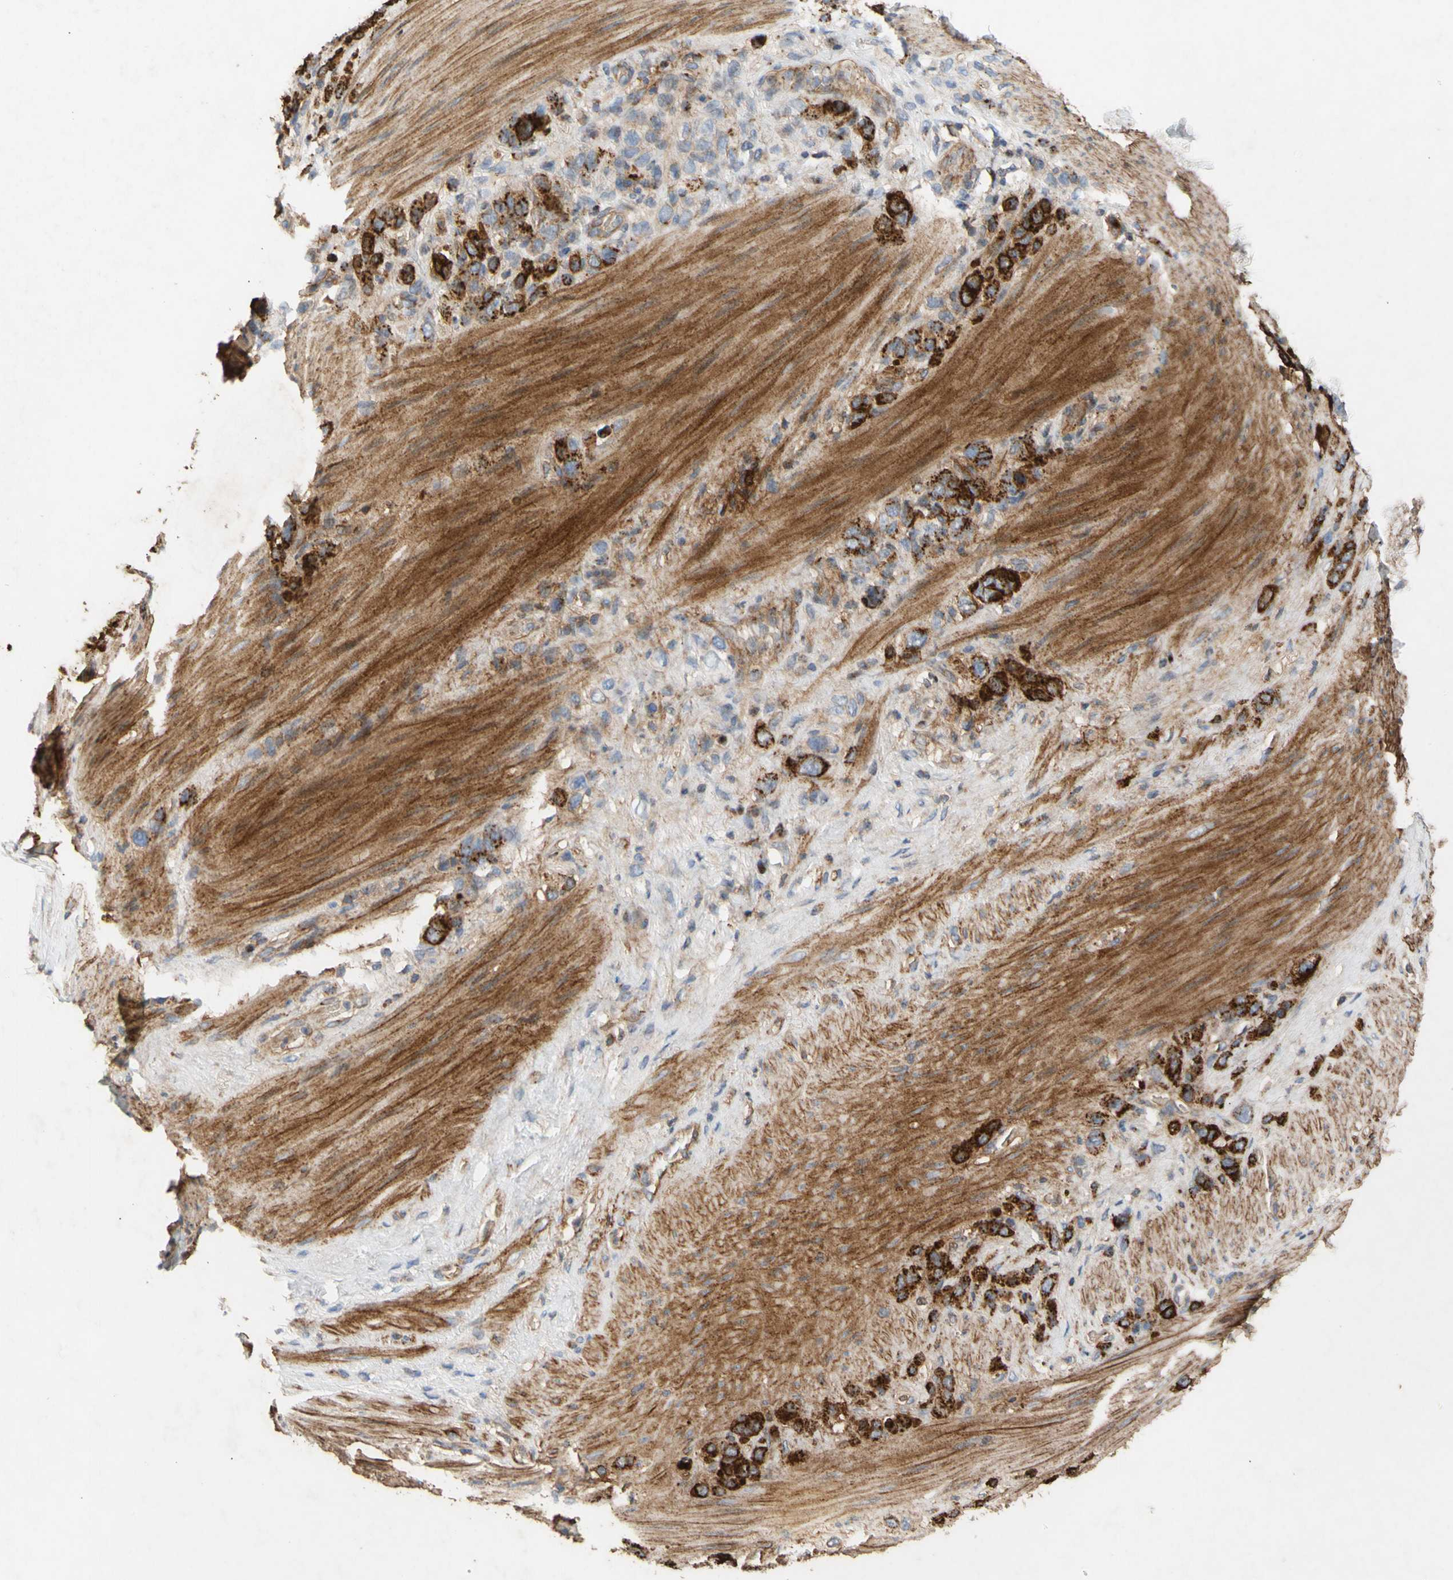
{"staining": {"intensity": "strong", "quantity": "25%-75%", "location": "cytoplasmic/membranous"}, "tissue": "stomach cancer", "cell_type": "Tumor cells", "image_type": "cancer", "snomed": [{"axis": "morphology", "description": "Adenocarcinoma, NOS"}, {"axis": "morphology", "description": "Adenocarcinoma, High grade"}, {"axis": "topography", "description": "Stomach, upper"}, {"axis": "topography", "description": "Stomach, lower"}], "caption": "A photomicrograph showing strong cytoplasmic/membranous staining in about 25%-75% of tumor cells in adenocarcinoma (stomach), as visualized by brown immunohistochemical staining.", "gene": "ATP2A3", "patient": {"sex": "female", "age": 65}}